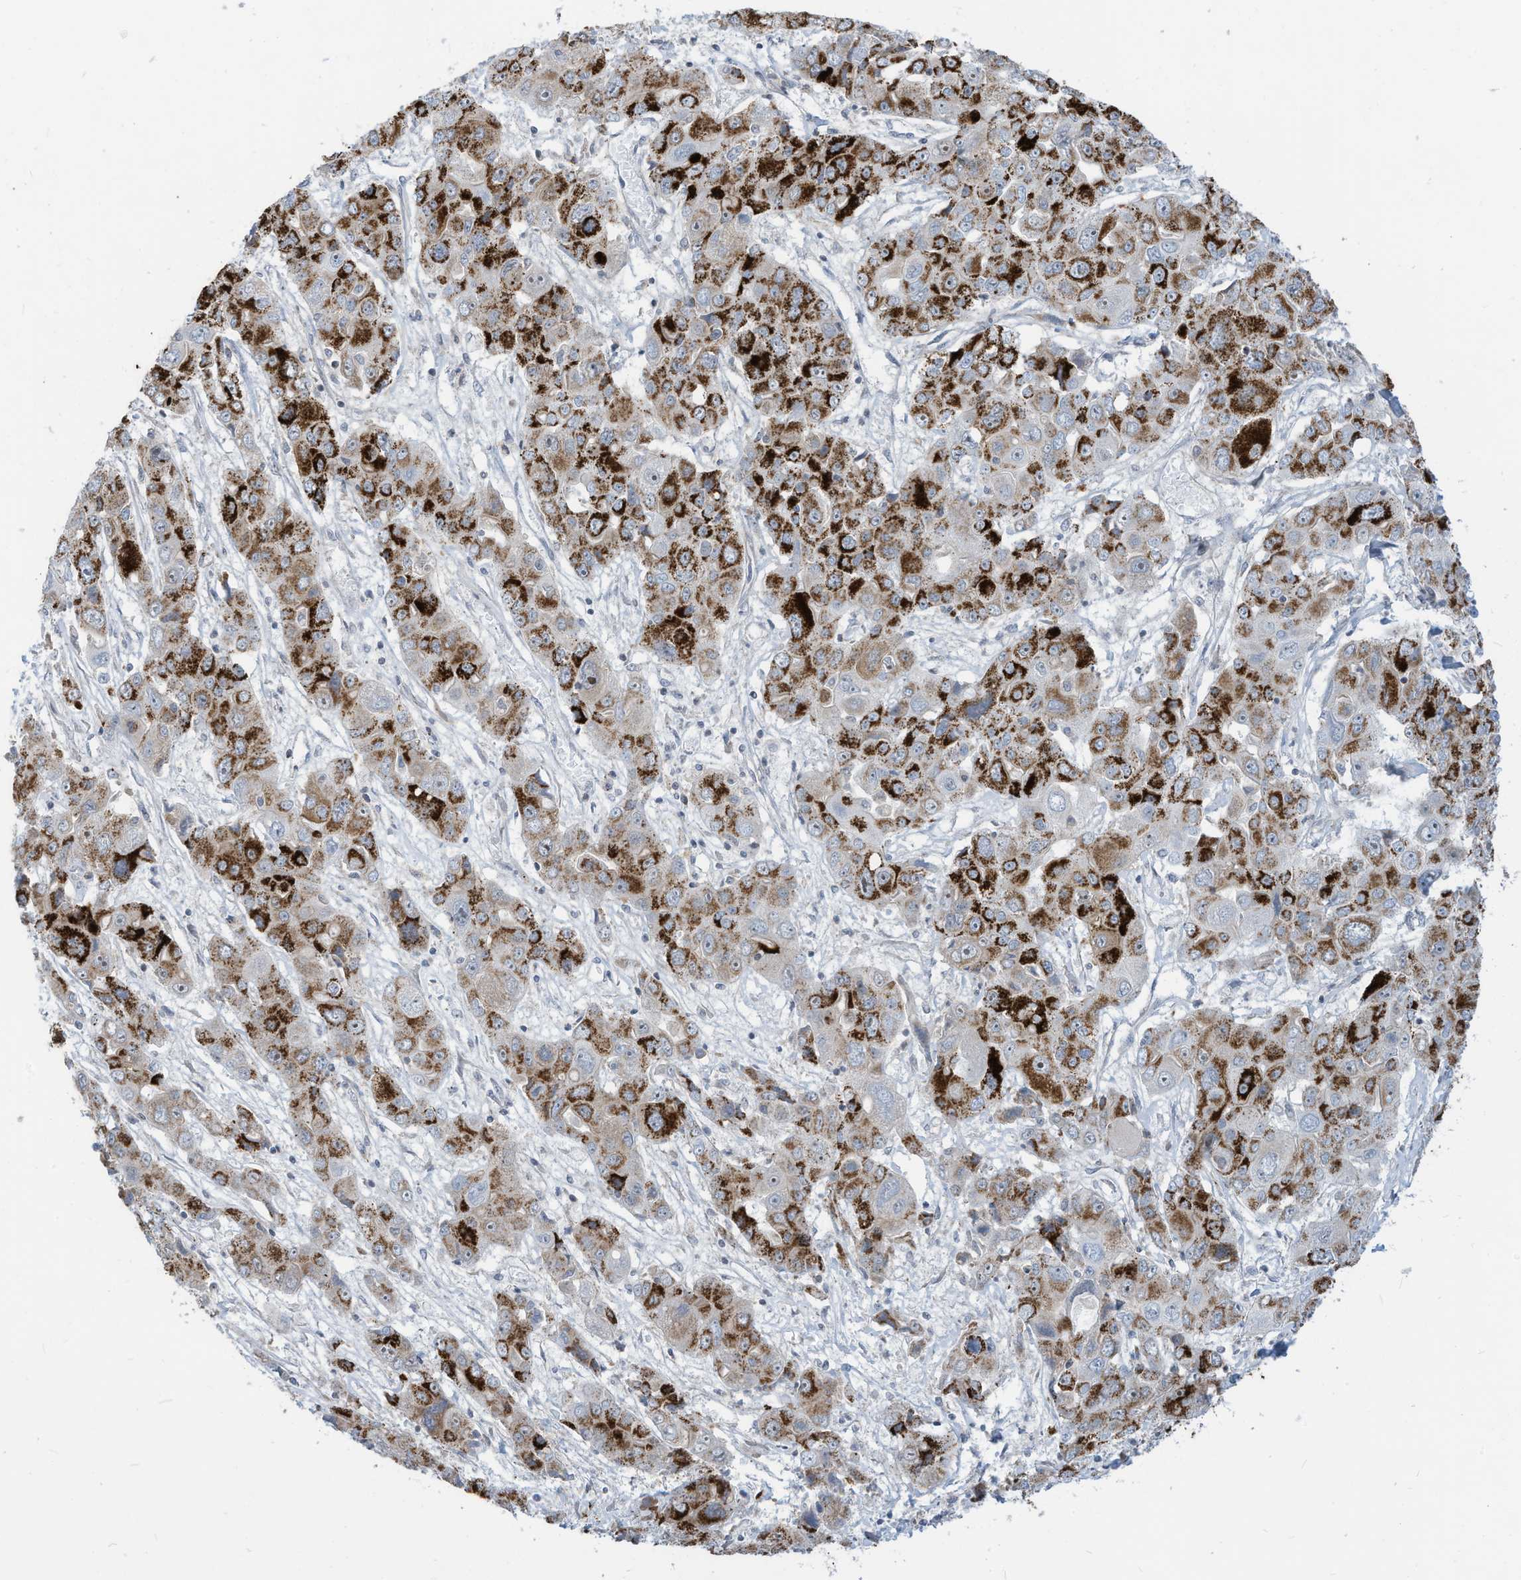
{"staining": {"intensity": "strong", "quantity": ">75%", "location": "cytoplasmic/membranous"}, "tissue": "liver cancer", "cell_type": "Tumor cells", "image_type": "cancer", "snomed": [{"axis": "morphology", "description": "Cholangiocarcinoma"}, {"axis": "topography", "description": "Liver"}], "caption": "Strong cytoplasmic/membranous positivity is seen in about >75% of tumor cells in cholangiocarcinoma (liver). (Stains: DAB (3,3'-diaminobenzidine) in brown, nuclei in blue, Microscopy: brightfield microscopy at high magnification).", "gene": "GPATCH3", "patient": {"sex": "male", "age": 67}}